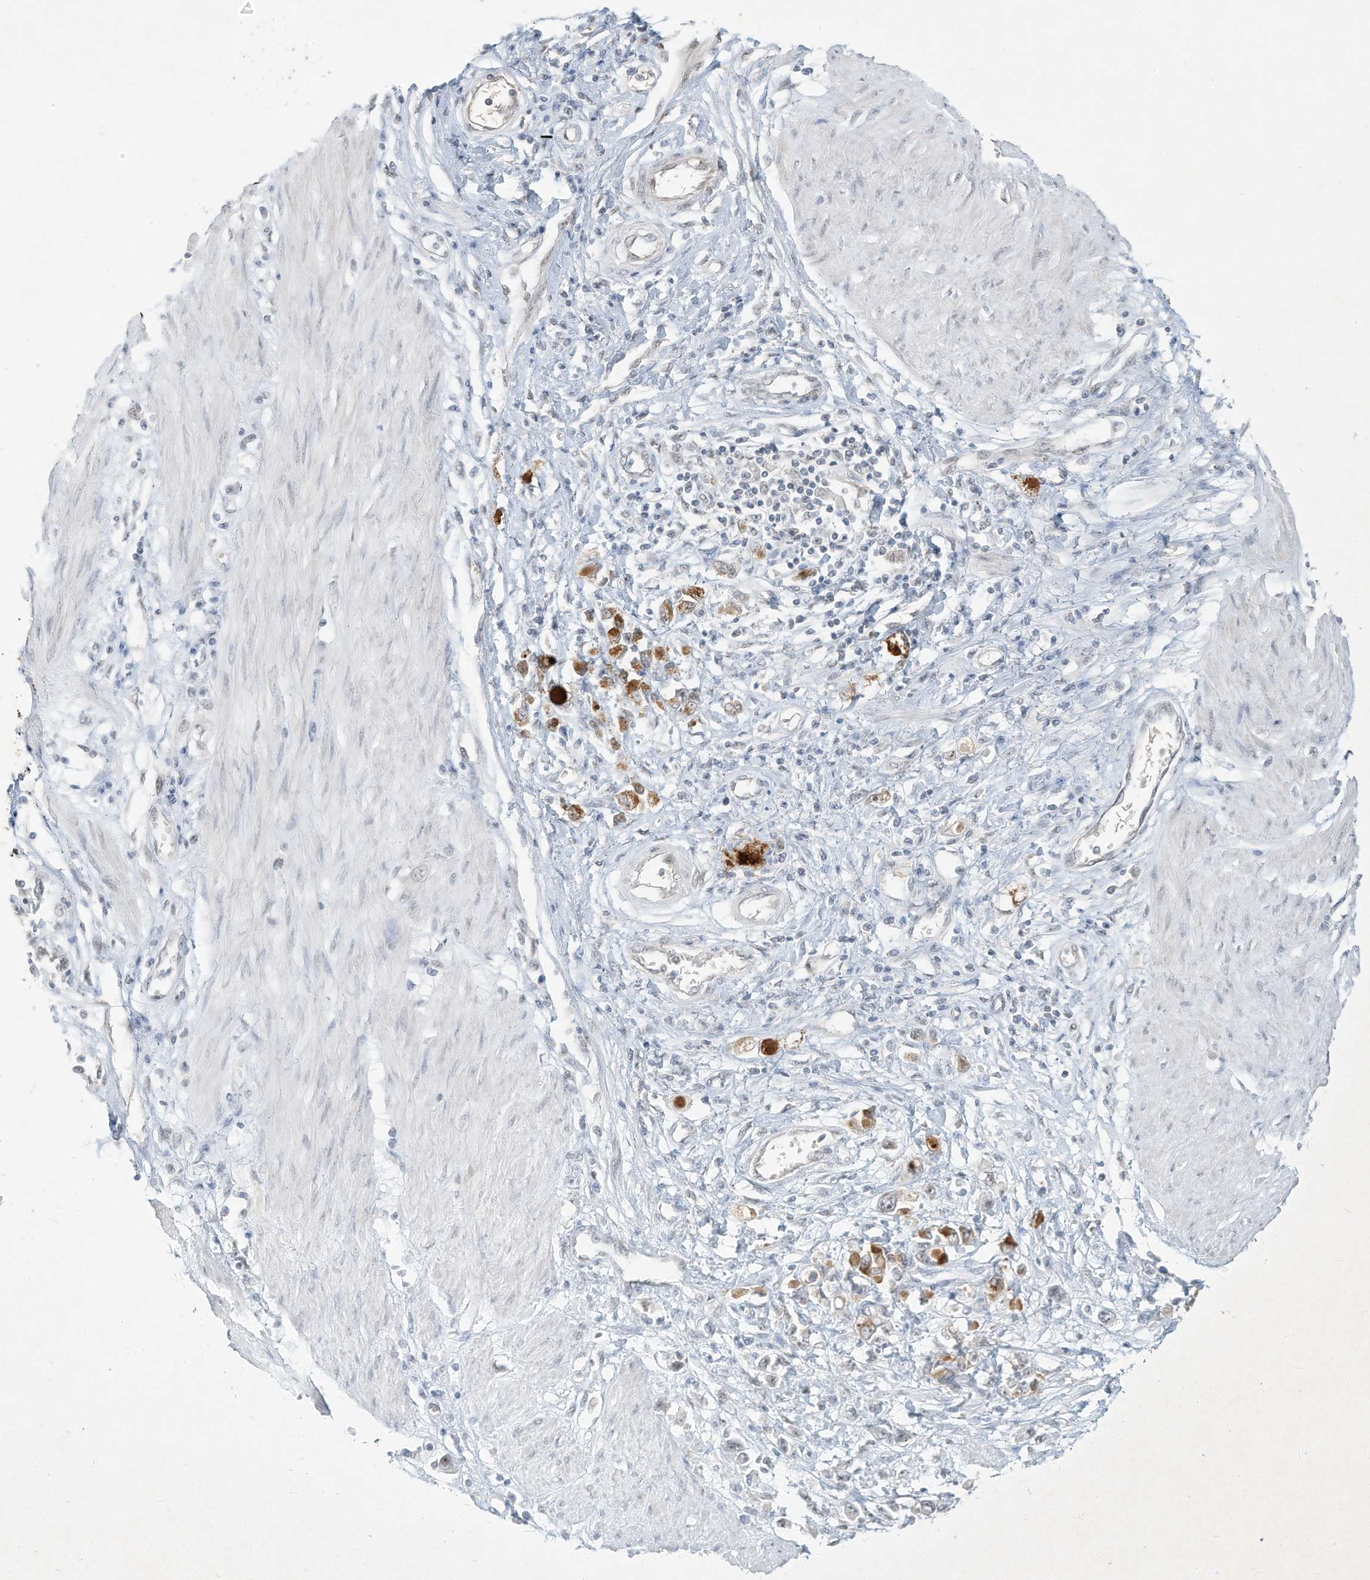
{"staining": {"intensity": "moderate", "quantity": ">75%", "location": "cytoplasmic/membranous"}, "tissue": "stomach cancer", "cell_type": "Tumor cells", "image_type": "cancer", "snomed": [{"axis": "morphology", "description": "Adenocarcinoma, NOS"}, {"axis": "topography", "description": "Stomach"}], "caption": "IHC photomicrograph of stomach cancer stained for a protein (brown), which exhibits medium levels of moderate cytoplasmic/membranous staining in about >75% of tumor cells.", "gene": "PGC", "patient": {"sex": "female", "age": 76}}